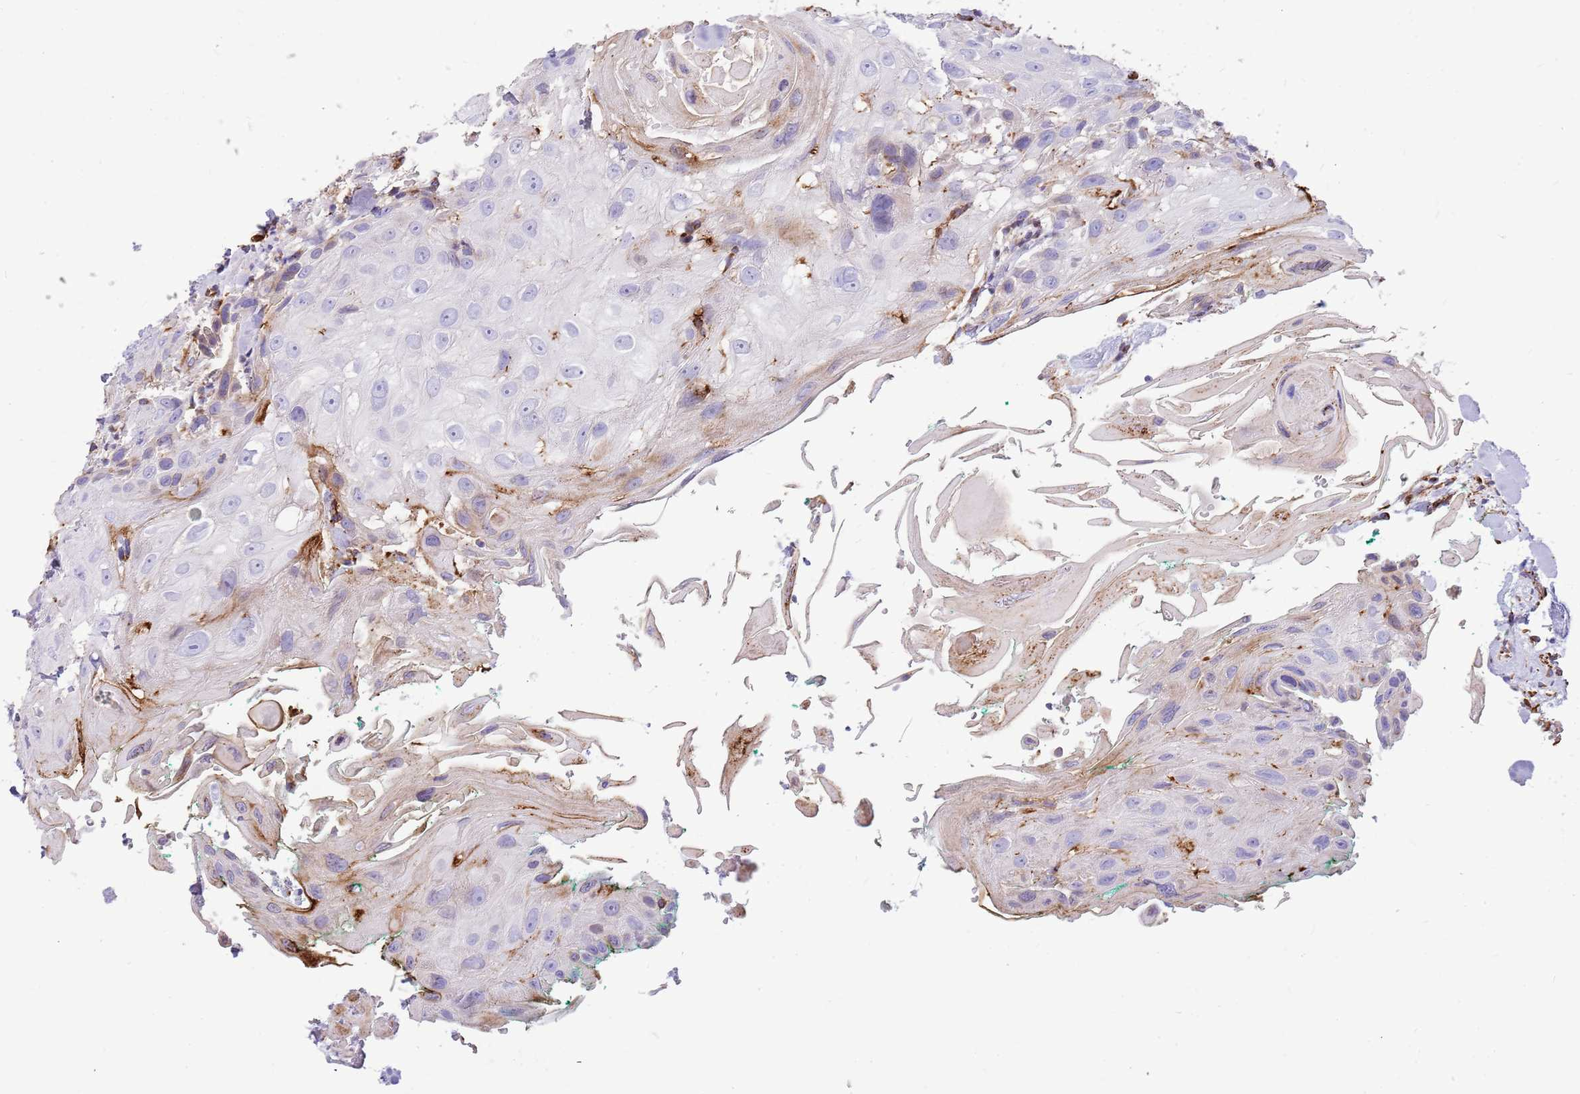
{"staining": {"intensity": "negative", "quantity": "none", "location": "none"}, "tissue": "head and neck cancer", "cell_type": "Tumor cells", "image_type": "cancer", "snomed": [{"axis": "morphology", "description": "Squamous cell carcinoma, NOS"}, {"axis": "topography", "description": "Head-Neck"}], "caption": "This is an immunohistochemistry photomicrograph of head and neck squamous cell carcinoma. There is no positivity in tumor cells.", "gene": "ZDHHC1", "patient": {"sex": "male", "age": 81}}